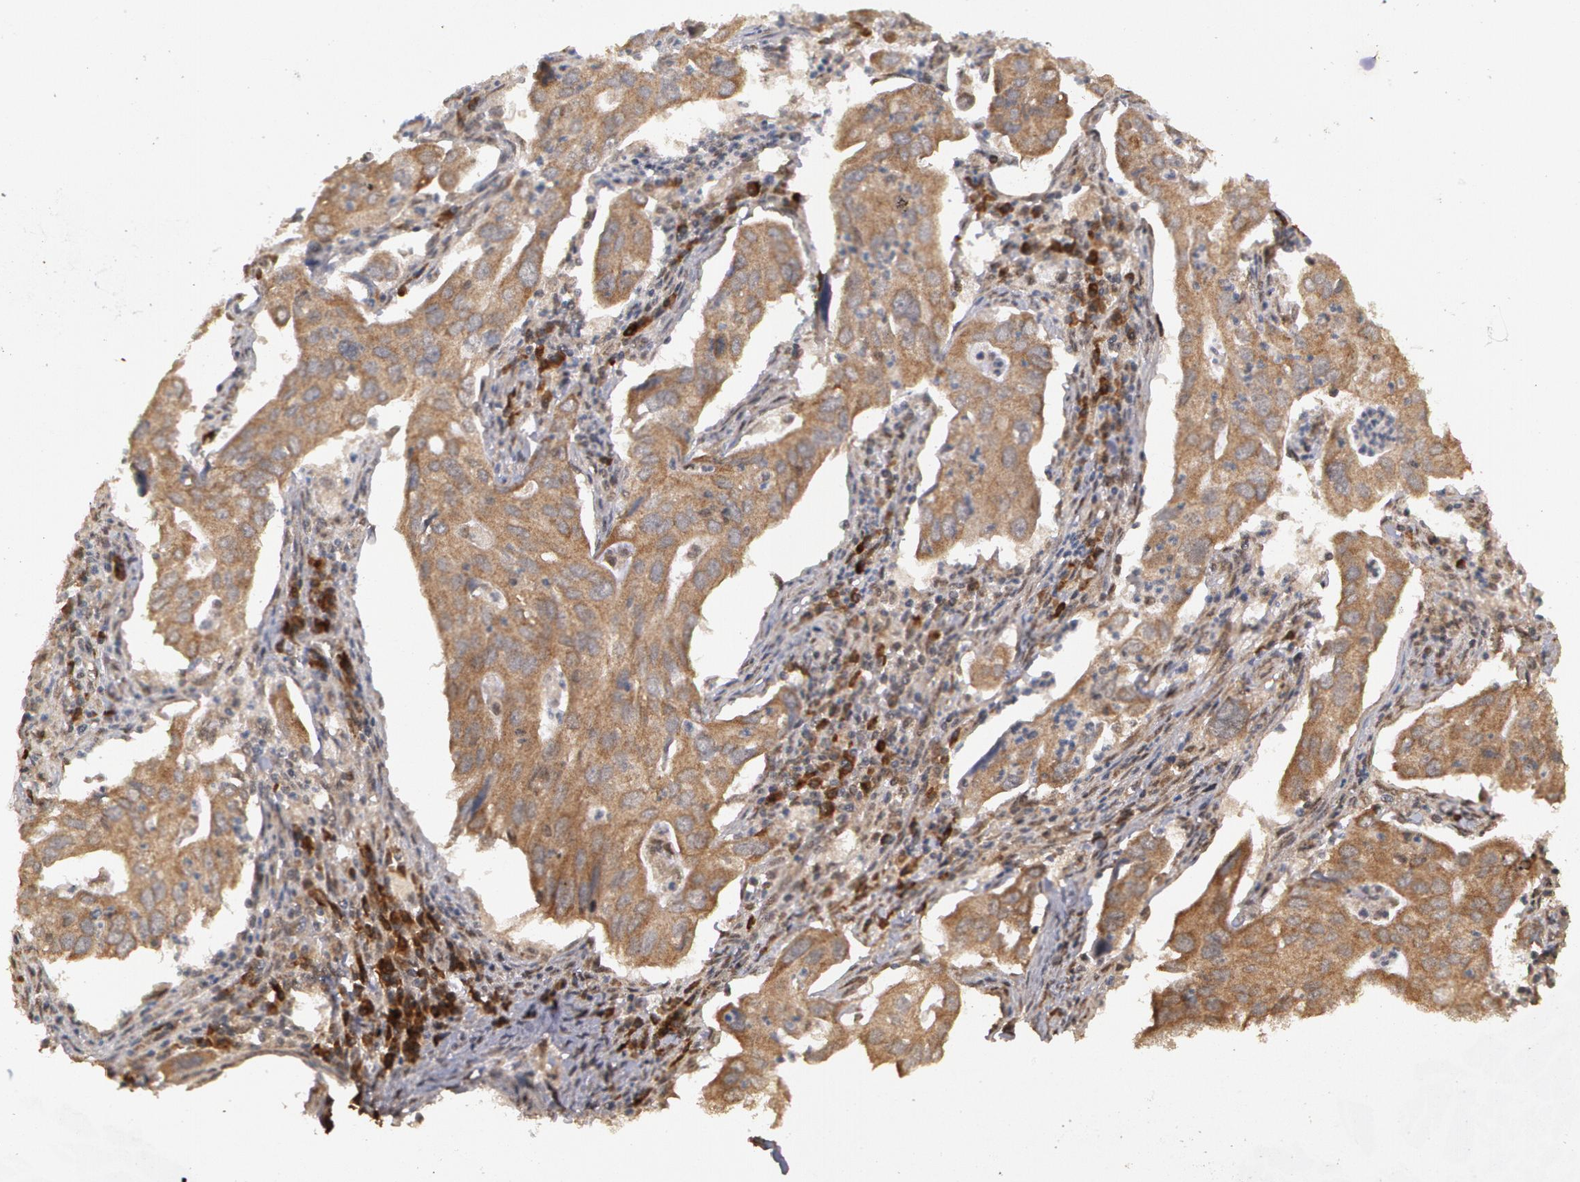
{"staining": {"intensity": "weak", "quantity": ">75%", "location": "cytoplasmic/membranous"}, "tissue": "lung cancer", "cell_type": "Tumor cells", "image_type": "cancer", "snomed": [{"axis": "morphology", "description": "Adenocarcinoma, NOS"}, {"axis": "topography", "description": "Lung"}], "caption": "Immunohistochemical staining of human lung cancer demonstrates weak cytoplasmic/membranous protein positivity in about >75% of tumor cells.", "gene": "GLIS1", "patient": {"sex": "male", "age": 48}}